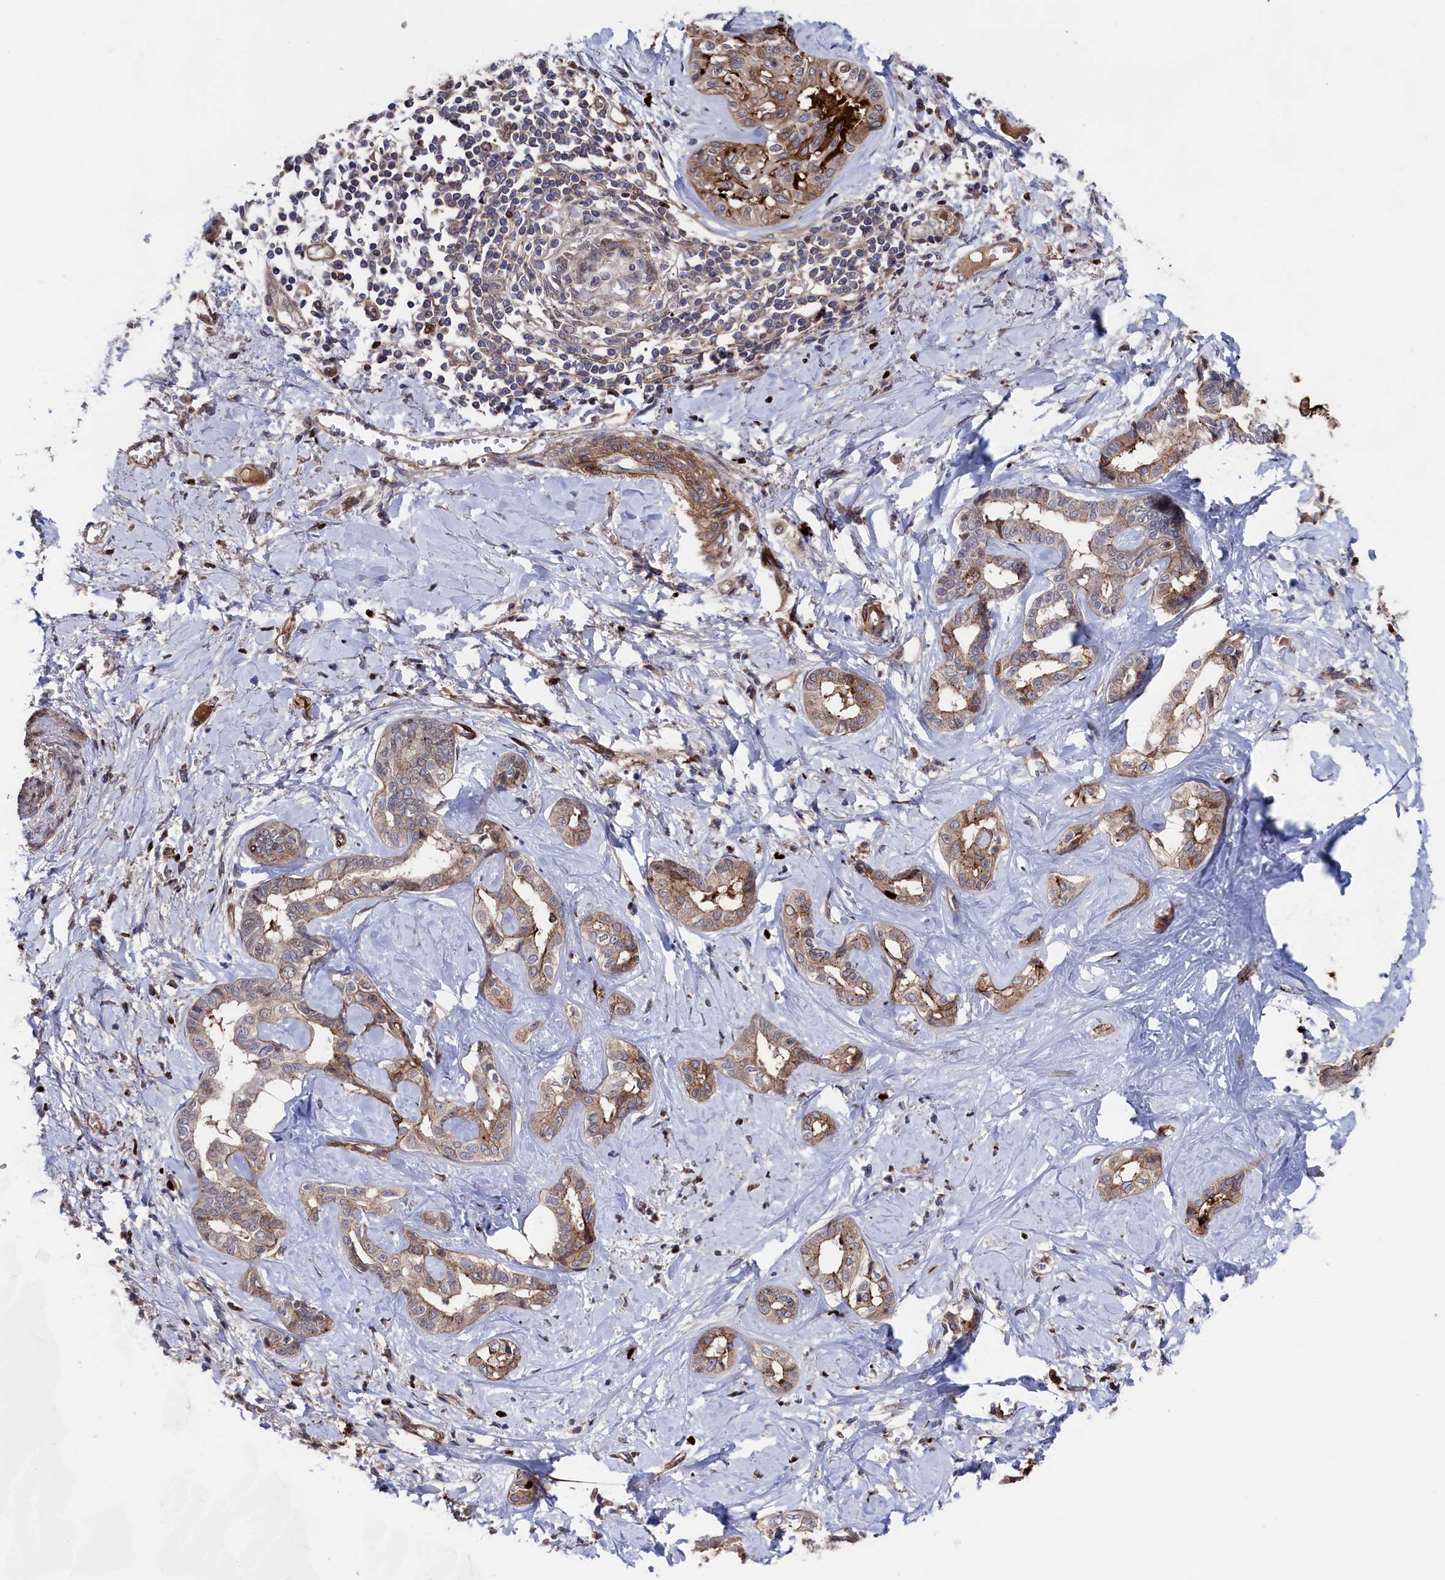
{"staining": {"intensity": "moderate", "quantity": "<25%", "location": "cytoplasmic/membranous"}, "tissue": "liver cancer", "cell_type": "Tumor cells", "image_type": "cancer", "snomed": [{"axis": "morphology", "description": "Cholangiocarcinoma"}, {"axis": "topography", "description": "Liver"}], "caption": "A brown stain shows moderate cytoplasmic/membranous staining of a protein in human liver cholangiocarcinoma tumor cells.", "gene": "ZNF891", "patient": {"sex": "female", "age": 77}}